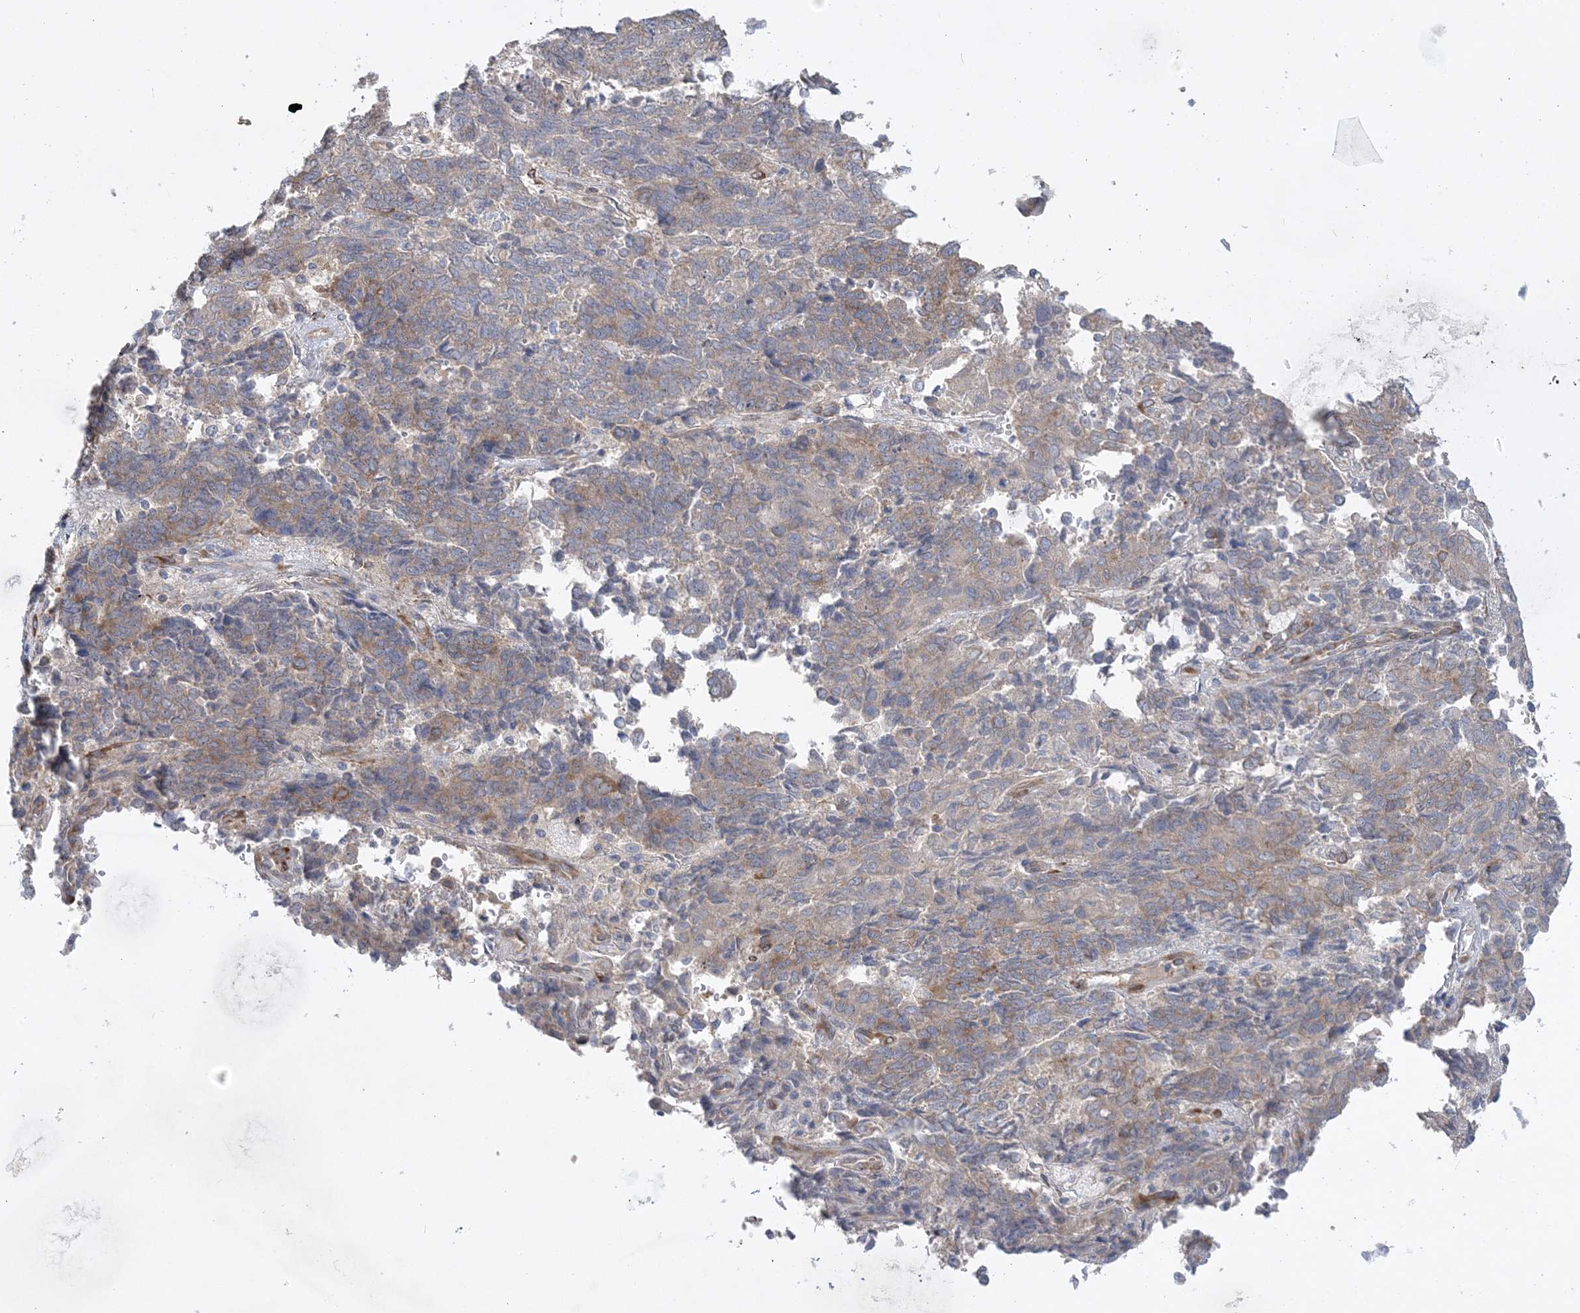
{"staining": {"intensity": "weak", "quantity": "<25%", "location": "cytoplasmic/membranous"}, "tissue": "endometrial cancer", "cell_type": "Tumor cells", "image_type": "cancer", "snomed": [{"axis": "morphology", "description": "Adenocarcinoma, NOS"}, {"axis": "topography", "description": "Endometrium"}], "caption": "This is an IHC micrograph of human endometrial adenocarcinoma. There is no positivity in tumor cells.", "gene": "MAP4K5", "patient": {"sex": "female", "age": 80}}